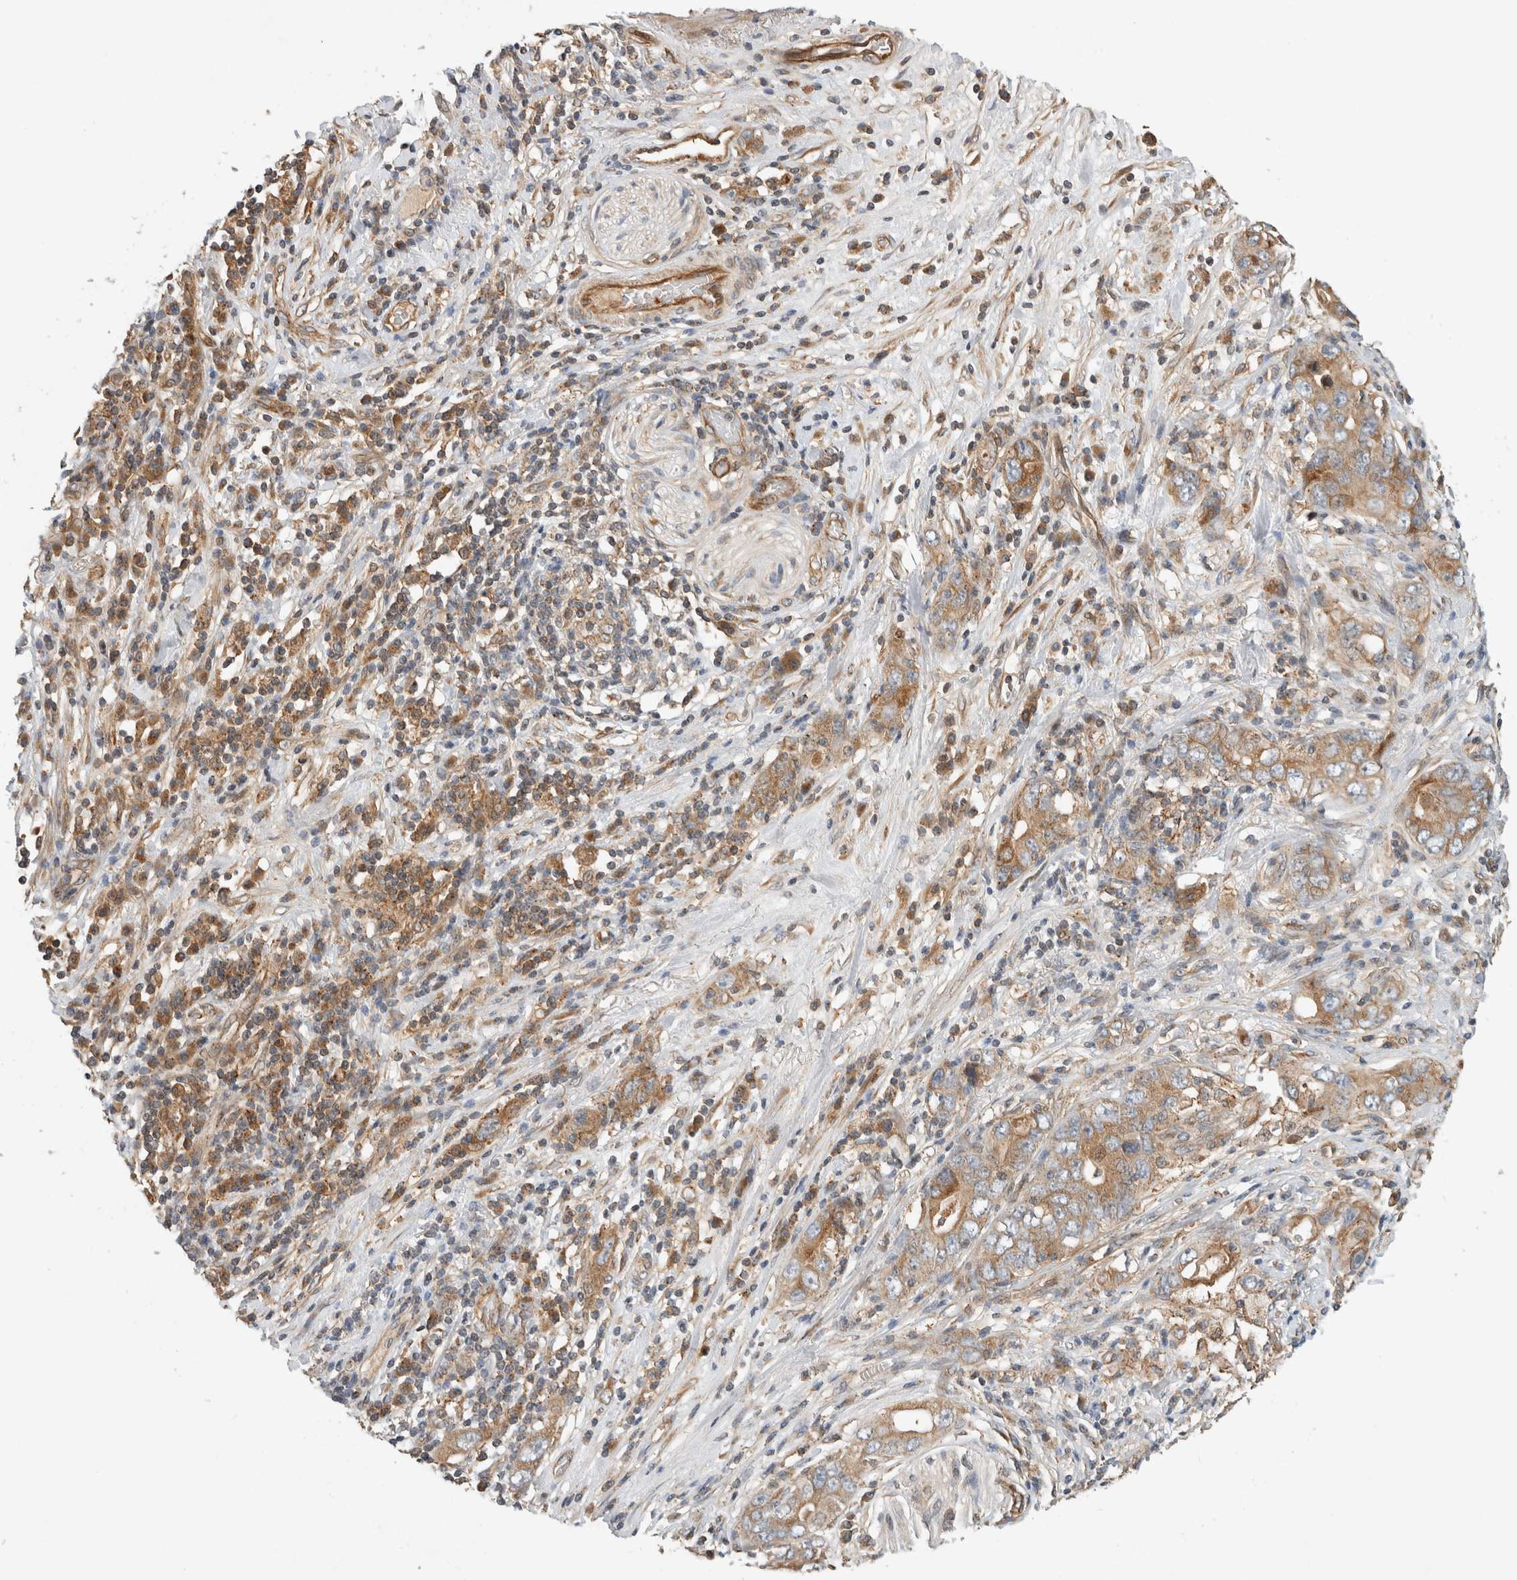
{"staining": {"intensity": "moderate", "quantity": ">75%", "location": "cytoplasmic/membranous"}, "tissue": "stomach cancer", "cell_type": "Tumor cells", "image_type": "cancer", "snomed": [{"axis": "morphology", "description": "Adenocarcinoma, NOS"}, {"axis": "topography", "description": "Stomach, lower"}], "caption": "IHC of human stomach adenocarcinoma reveals medium levels of moderate cytoplasmic/membranous staining in approximately >75% of tumor cells.", "gene": "ARMC9", "patient": {"sex": "female", "age": 93}}